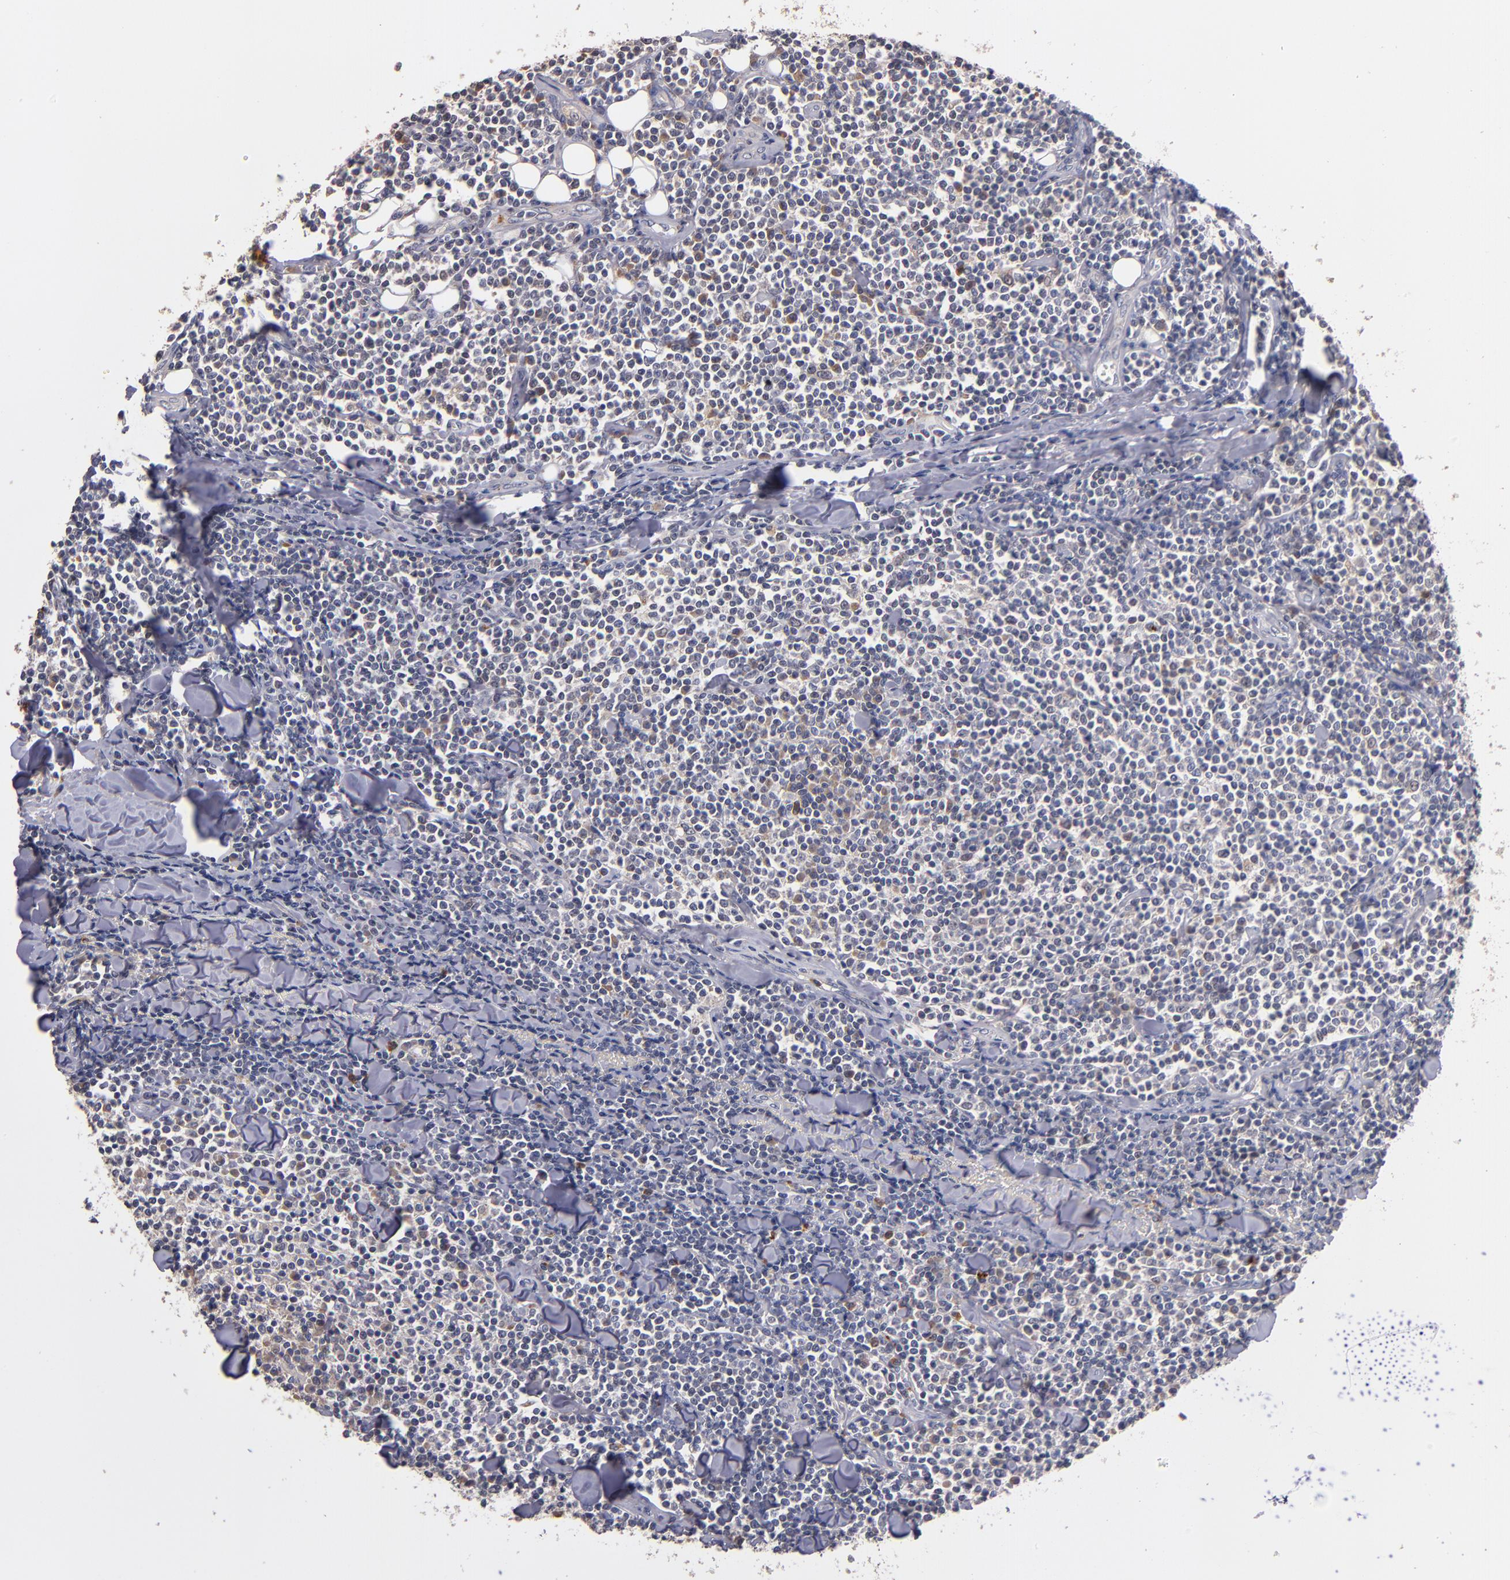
{"staining": {"intensity": "negative", "quantity": "none", "location": "none"}, "tissue": "lymphoma", "cell_type": "Tumor cells", "image_type": "cancer", "snomed": [{"axis": "morphology", "description": "Malignant lymphoma, non-Hodgkin's type, Low grade"}, {"axis": "topography", "description": "Soft tissue"}], "caption": "A high-resolution histopathology image shows immunohistochemistry staining of lymphoma, which demonstrates no significant staining in tumor cells.", "gene": "TTLL12", "patient": {"sex": "male", "age": 92}}